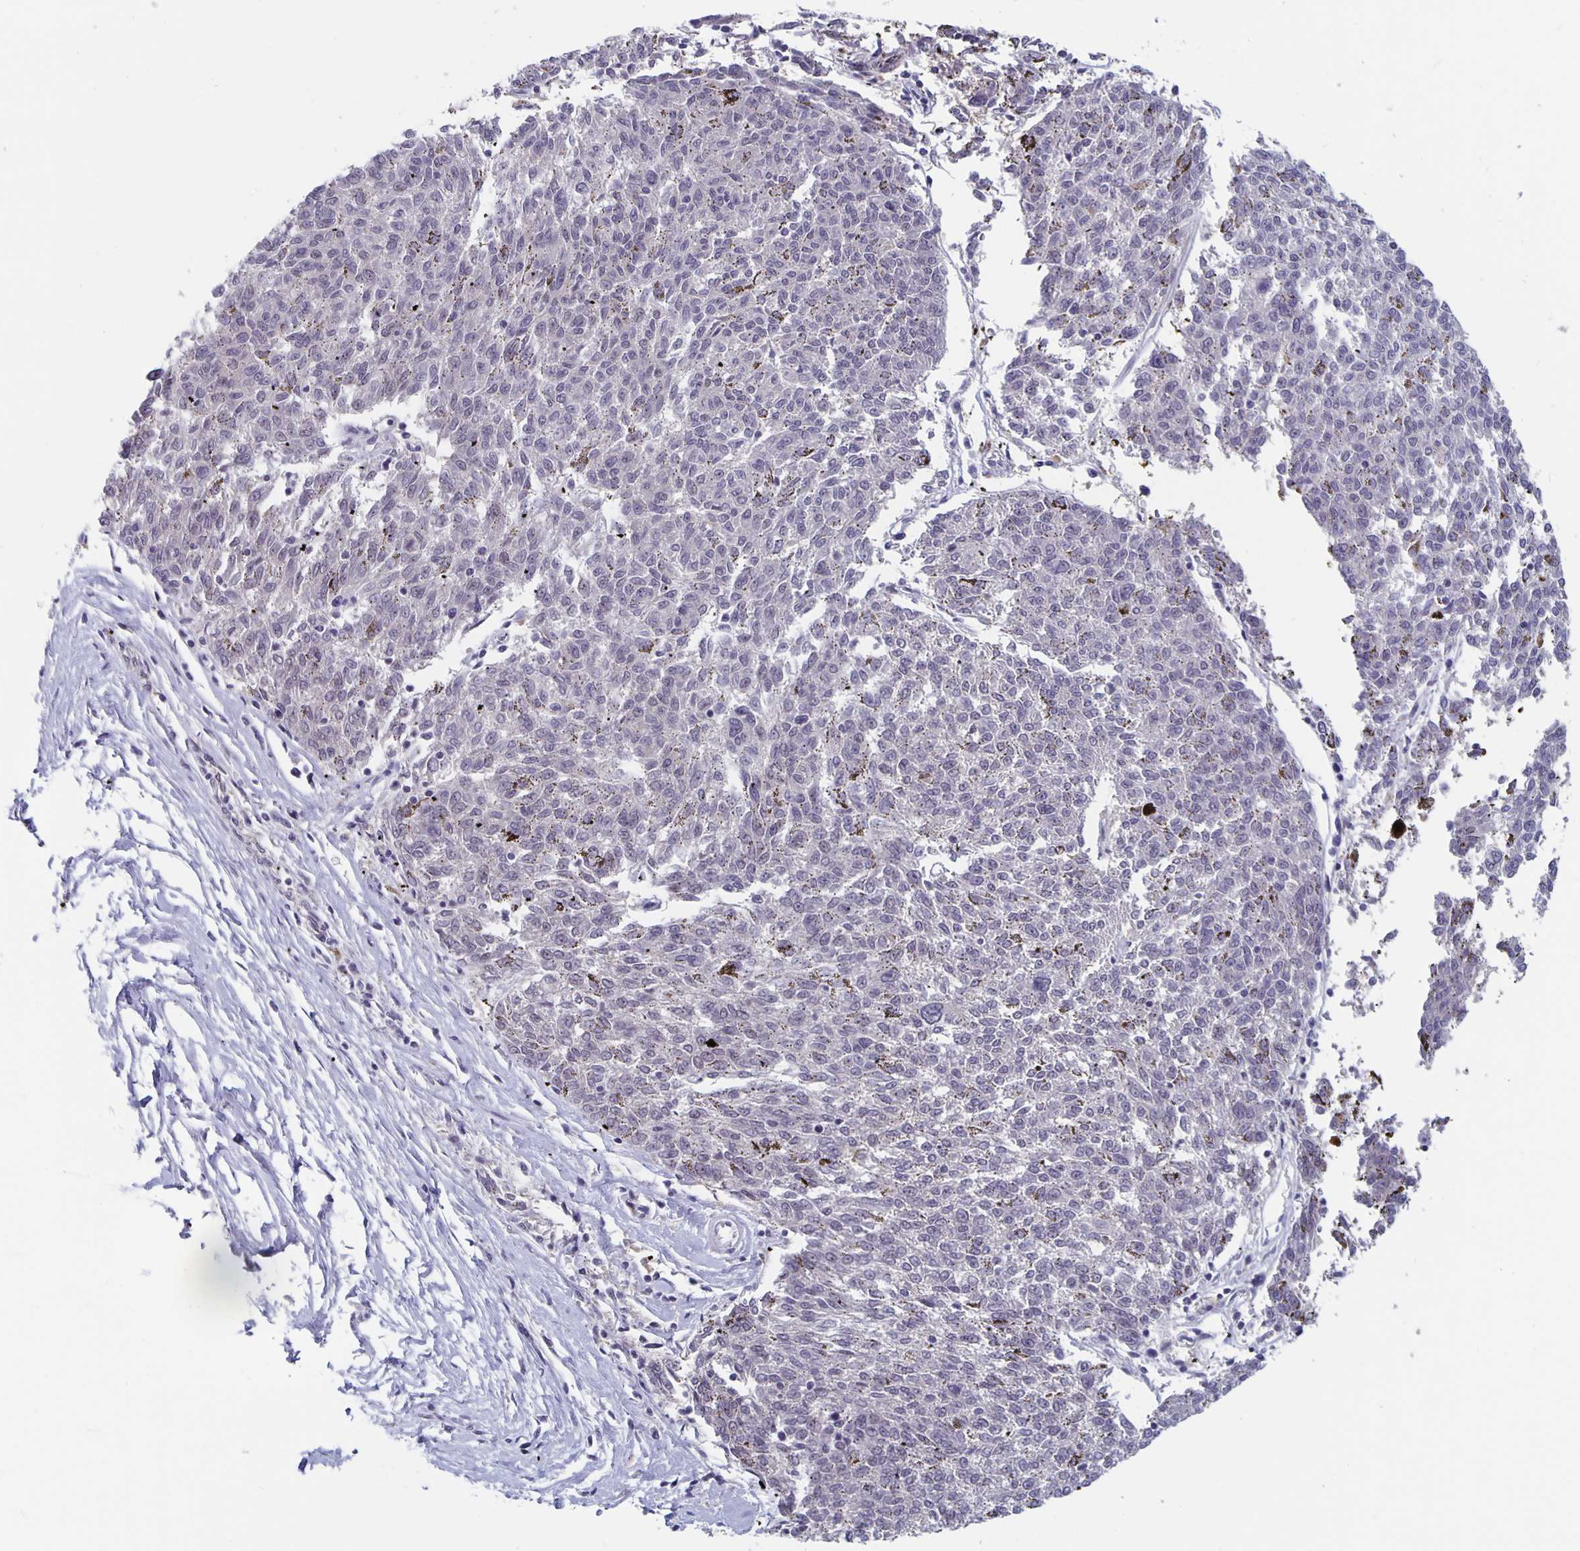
{"staining": {"intensity": "weak", "quantity": "<25%", "location": "nuclear"}, "tissue": "melanoma", "cell_type": "Tumor cells", "image_type": "cancer", "snomed": [{"axis": "morphology", "description": "Malignant melanoma, NOS"}, {"axis": "topography", "description": "Skin"}], "caption": "The IHC micrograph has no significant staining in tumor cells of melanoma tissue.", "gene": "ZNF691", "patient": {"sex": "female", "age": 72}}